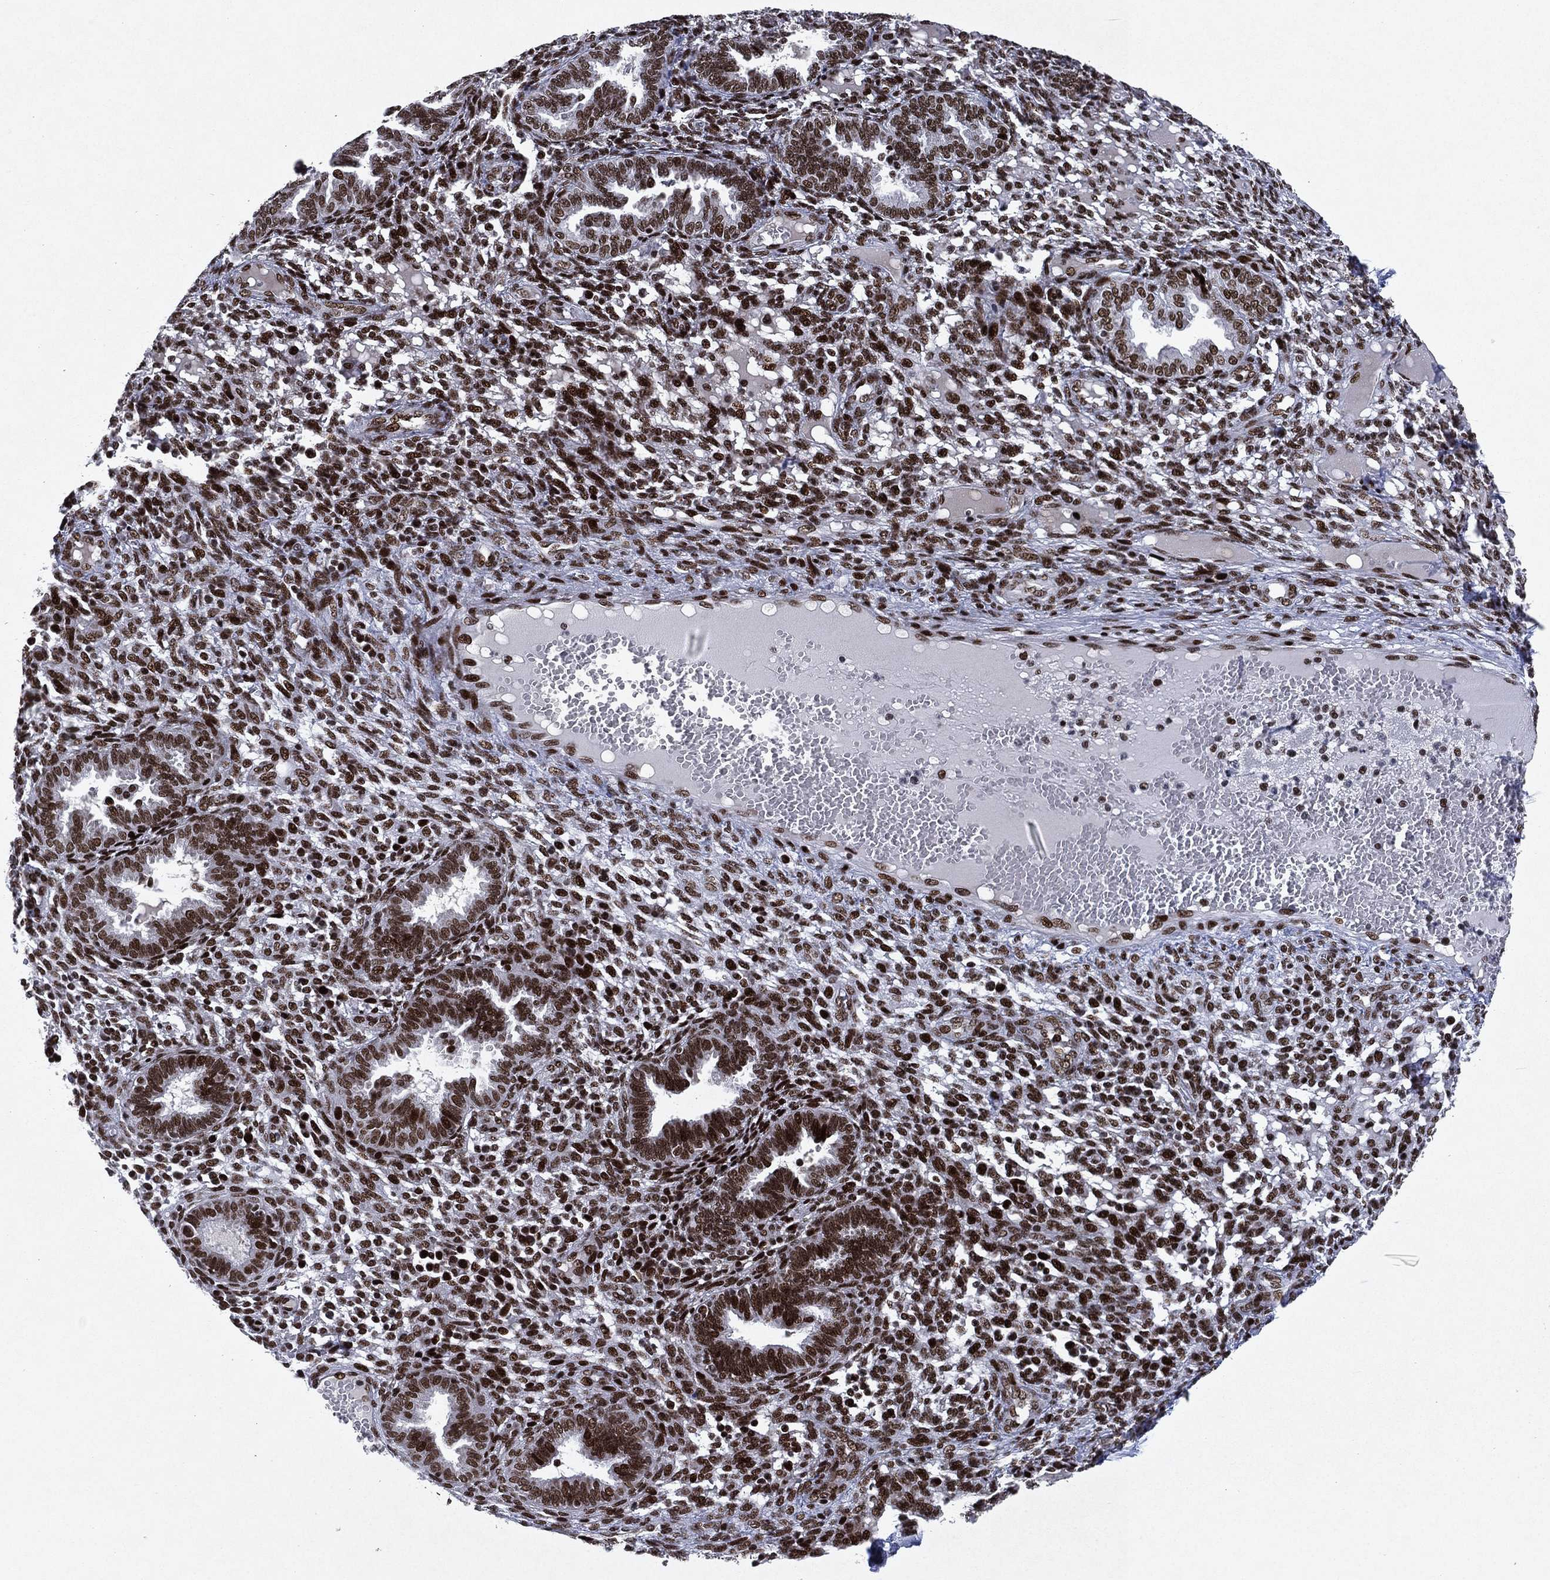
{"staining": {"intensity": "strong", "quantity": "25%-75%", "location": "nuclear"}, "tissue": "endometrium", "cell_type": "Cells in endometrial stroma", "image_type": "normal", "snomed": [{"axis": "morphology", "description": "Normal tissue, NOS"}, {"axis": "topography", "description": "Endometrium"}], "caption": "Strong nuclear protein positivity is identified in approximately 25%-75% of cells in endometrial stroma in endometrium.", "gene": "RTF1", "patient": {"sex": "female", "age": 42}}